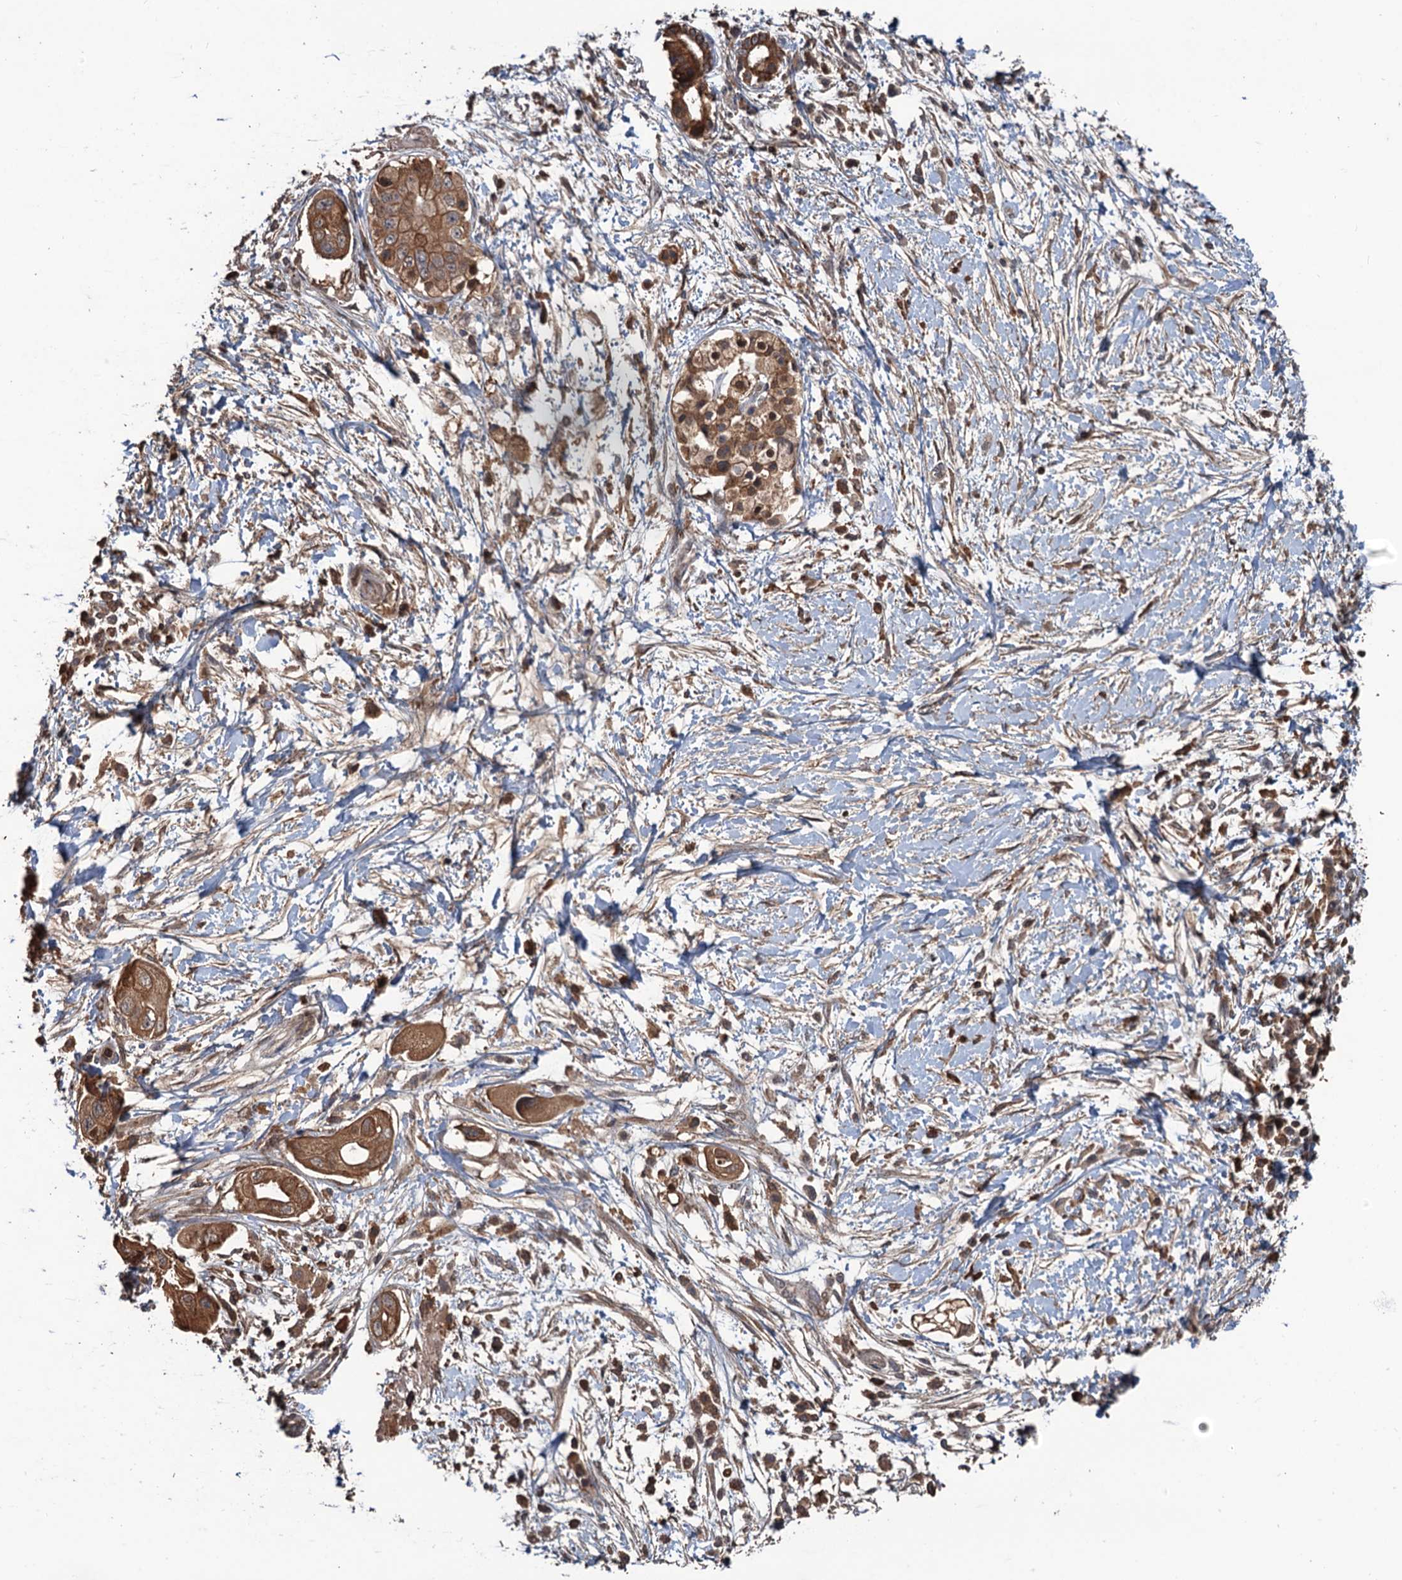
{"staining": {"intensity": "strong", "quantity": ">75%", "location": "cytoplasmic/membranous"}, "tissue": "pancreatic cancer", "cell_type": "Tumor cells", "image_type": "cancer", "snomed": [{"axis": "morphology", "description": "Adenocarcinoma, NOS"}, {"axis": "topography", "description": "Pancreas"}], "caption": "About >75% of tumor cells in human pancreatic adenocarcinoma show strong cytoplasmic/membranous protein expression as visualized by brown immunohistochemical staining.", "gene": "ZNF438", "patient": {"sex": "male", "age": 68}}